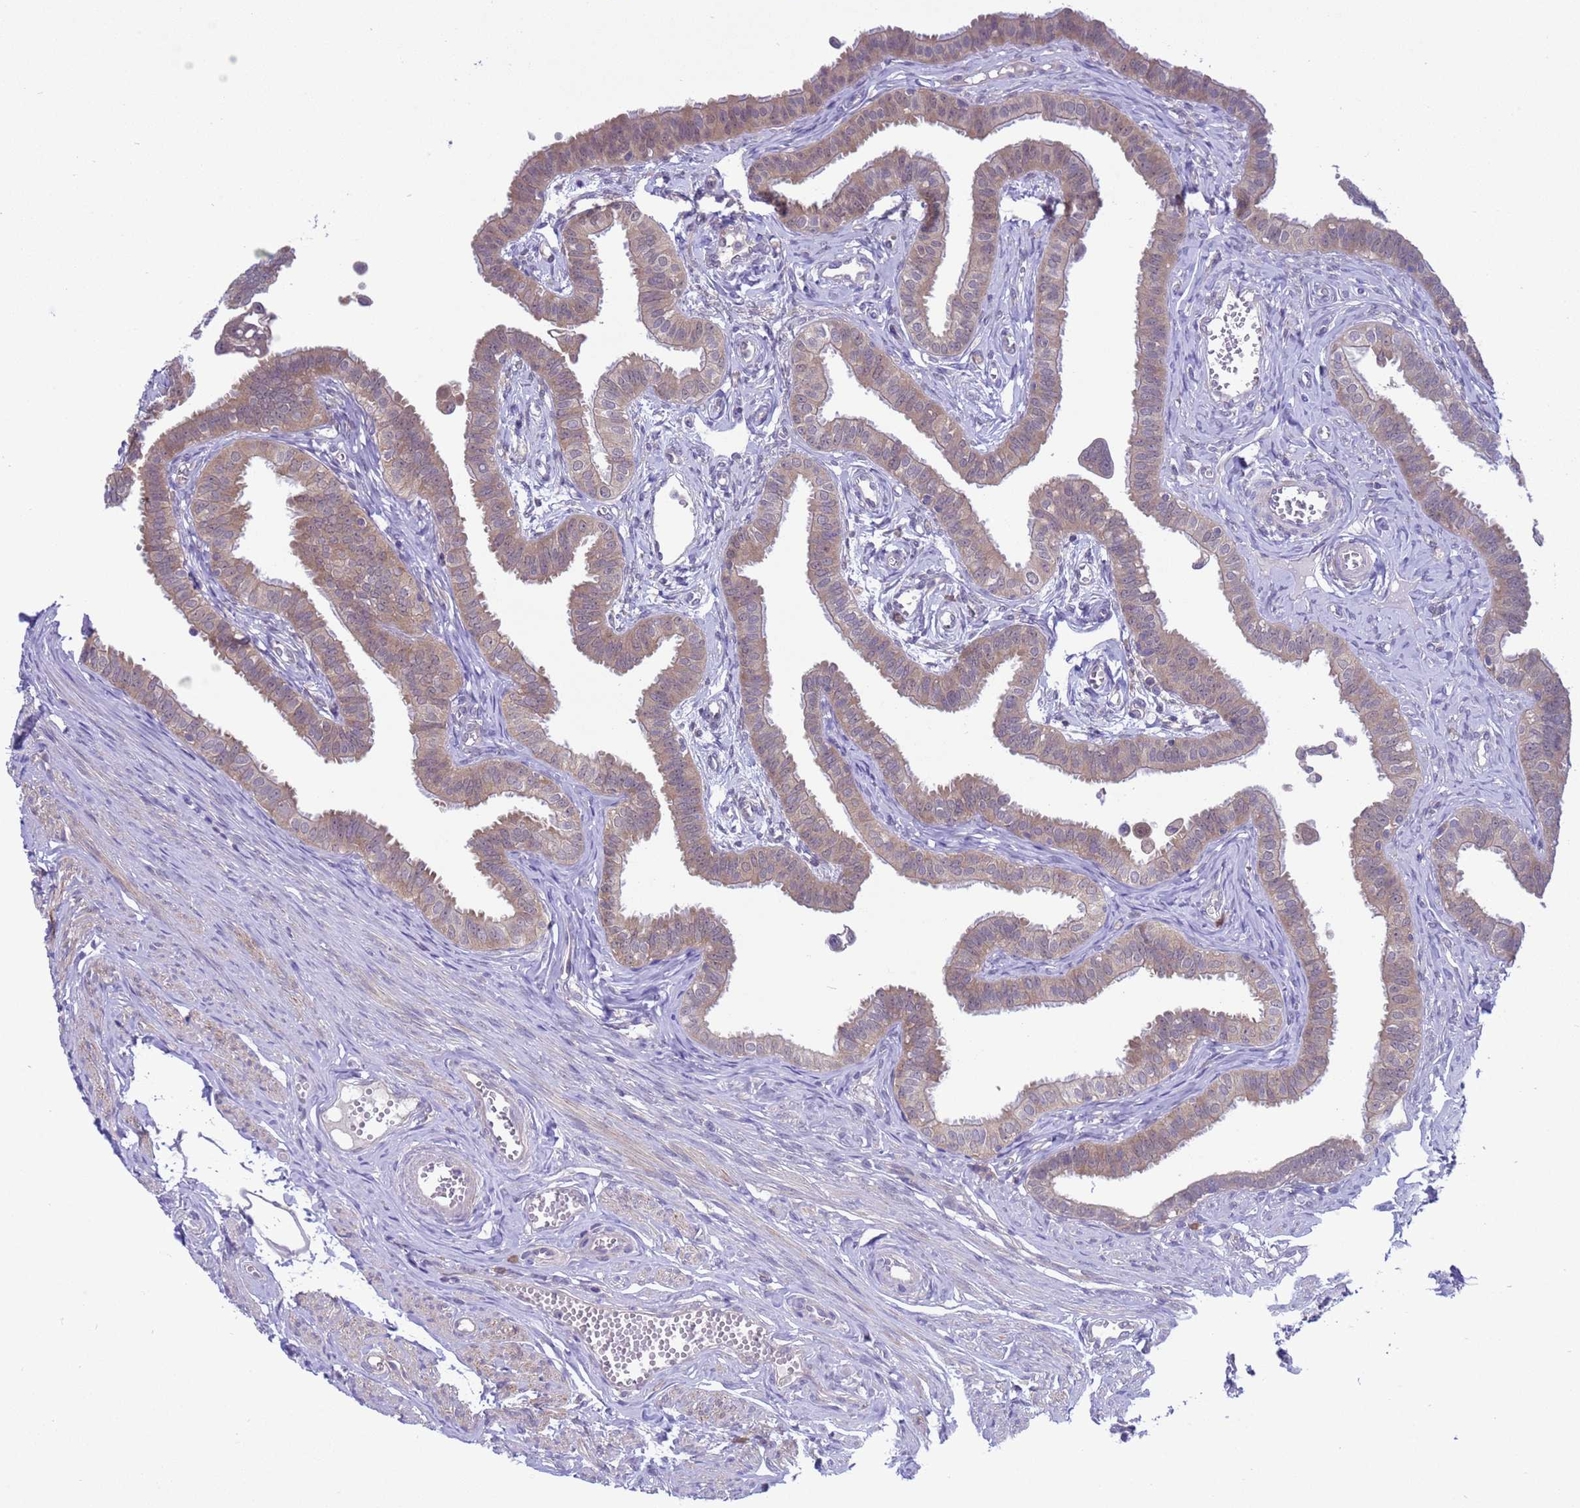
{"staining": {"intensity": "weak", "quantity": "25%-75%", "location": "cytoplasmic/membranous"}, "tissue": "fallopian tube", "cell_type": "Glandular cells", "image_type": "normal", "snomed": [{"axis": "morphology", "description": "Normal tissue, NOS"}, {"axis": "morphology", "description": "Carcinoma, NOS"}, {"axis": "topography", "description": "Fallopian tube"}, {"axis": "topography", "description": "Ovary"}], "caption": "Immunohistochemical staining of unremarkable fallopian tube exhibits 25%-75% levels of weak cytoplasmic/membranous protein staining in approximately 25%-75% of glandular cells. (Stains: DAB (3,3'-diaminobenzidine) in brown, nuclei in blue, Microscopy: brightfield microscopy at high magnification).", "gene": "ZNF461", "patient": {"sex": "female", "age": 59}}